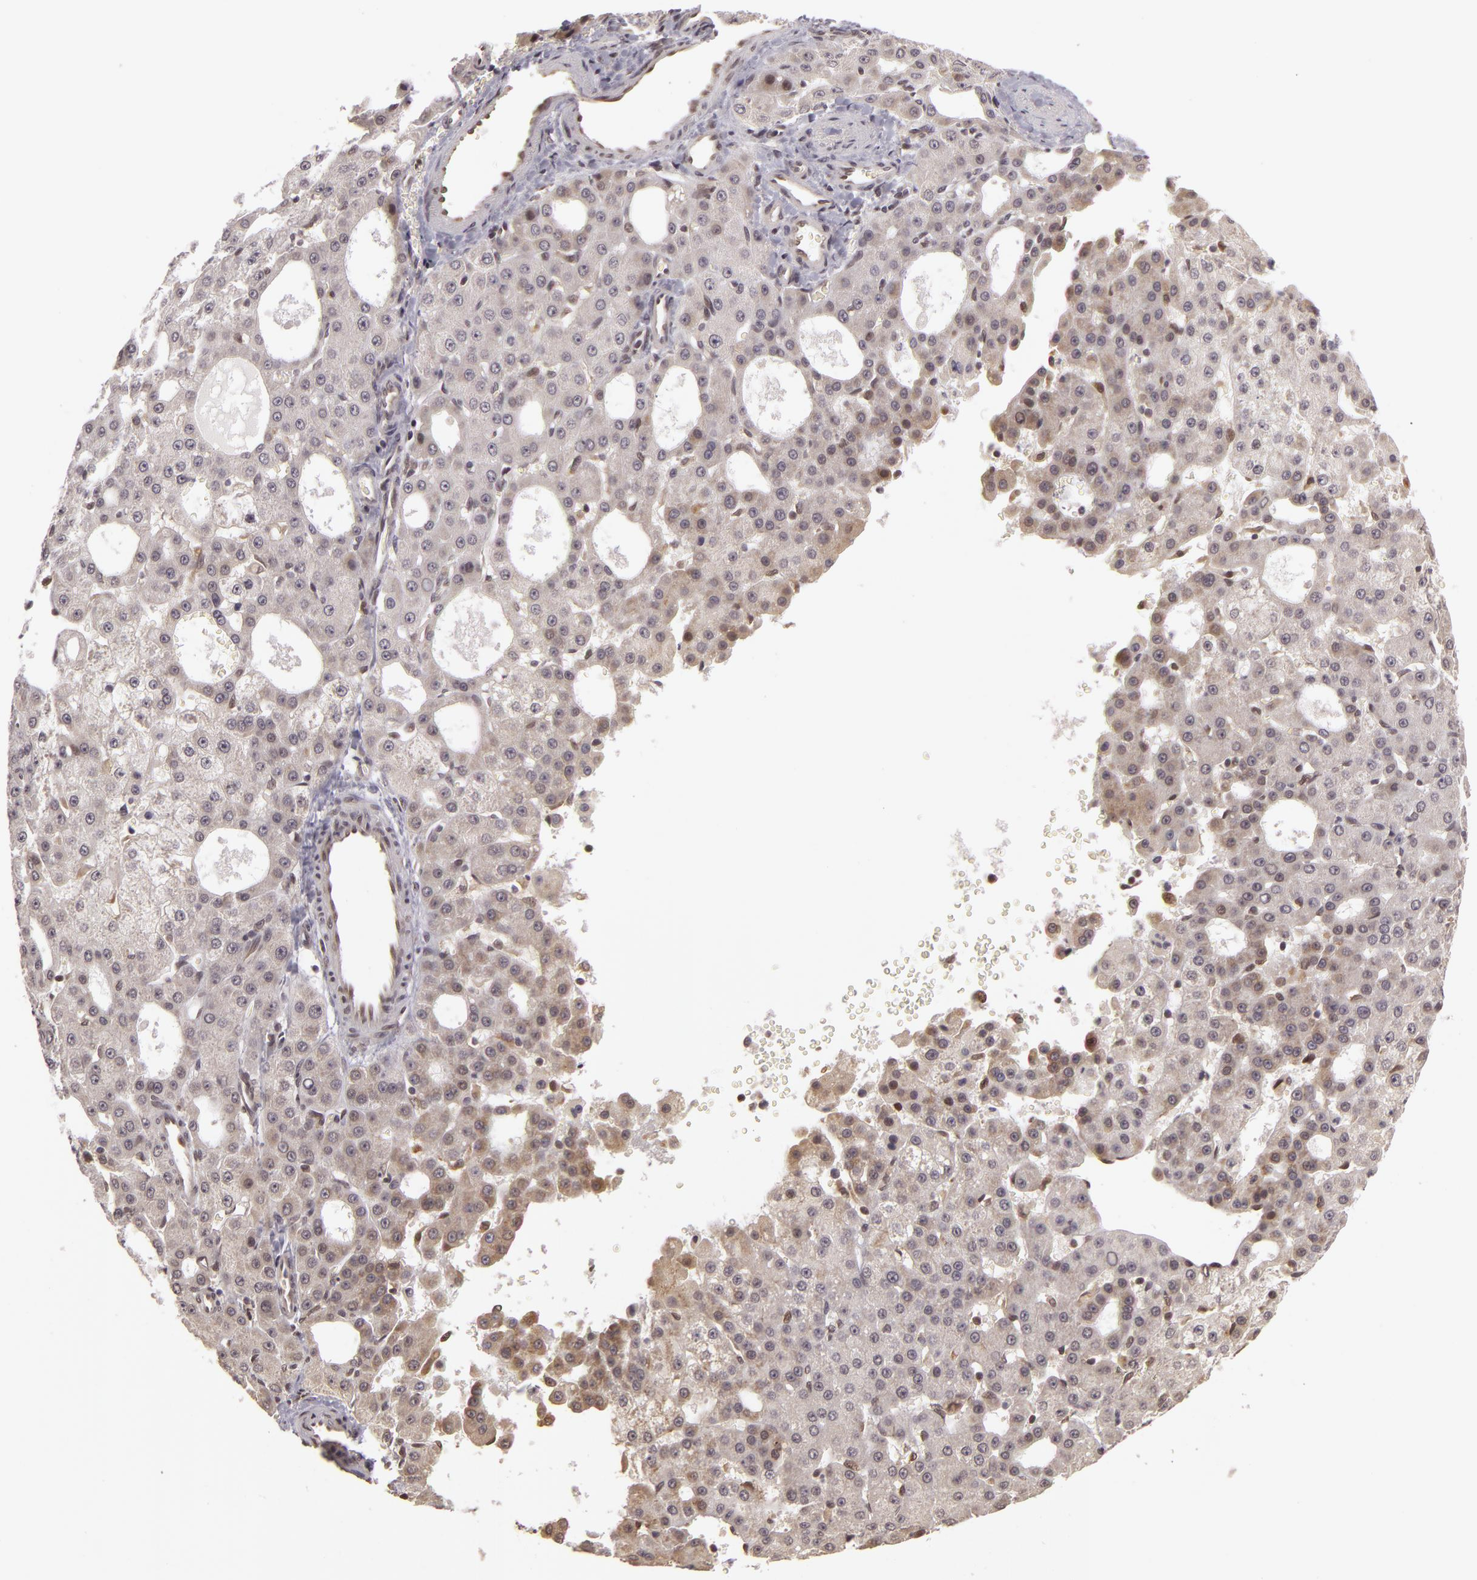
{"staining": {"intensity": "moderate", "quantity": "<25%", "location": "cytoplasmic/membranous,nuclear"}, "tissue": "liver cancer", "cell_type": "Tumor cells", "image_type": "cancer", "snomed": [{"axis": "morphology", "description": "Carcinoma, Hepatocellular, NOS"}, {"axis": "topography", "description": "Liver"}], "caption": "Tumor cells display low levels of moderate cytoplasmic/membranous and nuclear positivity in approximately <25% of cells in human liver cancer. The staining is performed using DAB (3,3'-diaminobenzidine) brown chromogen to label protein expression. The nuclei are counter-stained blue using hematoxylin.", "gene": "ZNF133", "patient": {"sex": "male", "age": 47}}